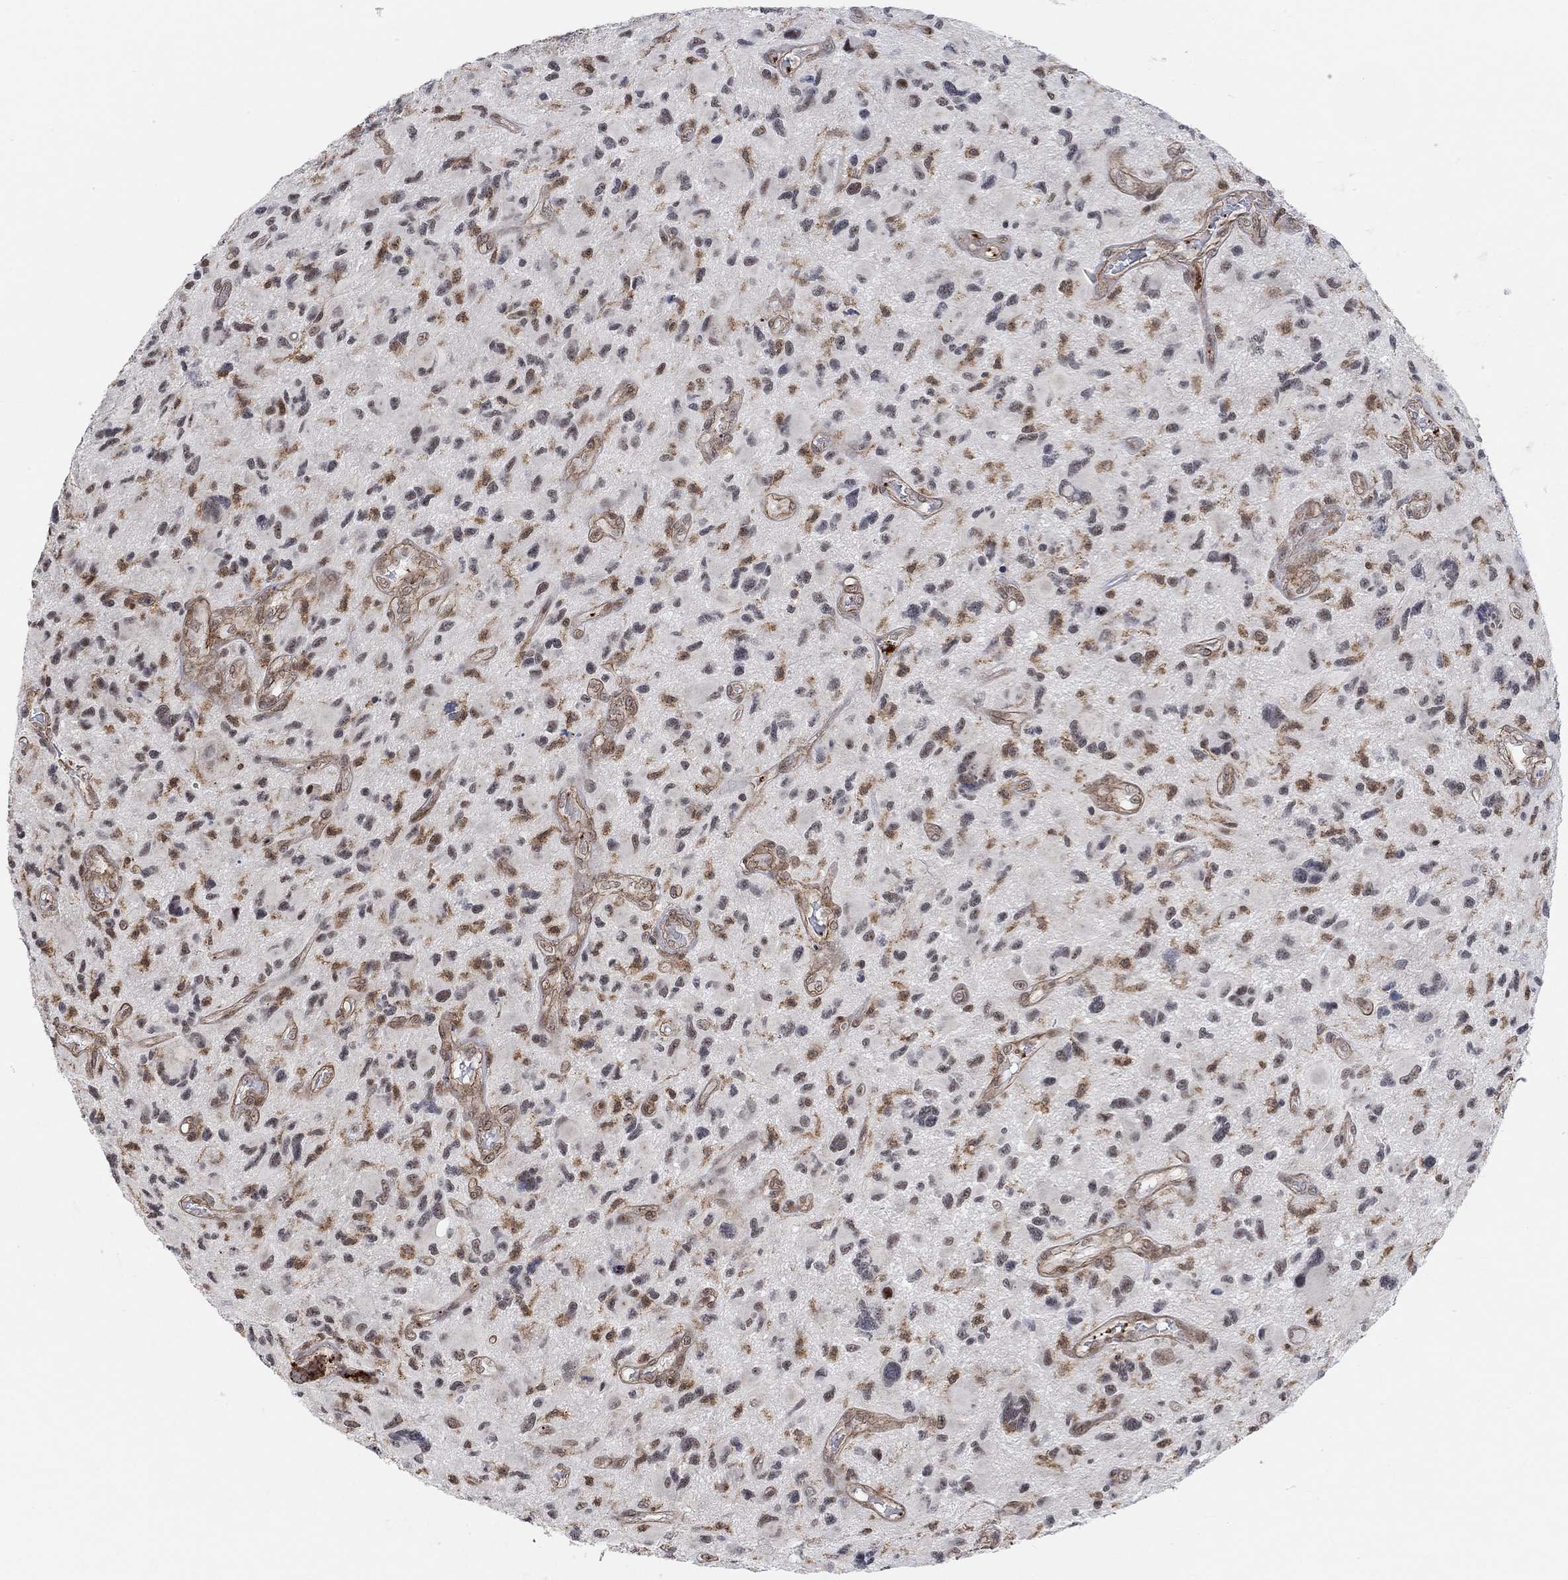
{"staining": {"intensity": "strong", "quantity": "<25%", "location": "cytoplasmic/membranous"}, "tissue": "glioma", "cell_type": "Tumor cells", "image_type": "cancer", "snomed": [{"axis": "morphology", "description": "Glioma, malignant, NOS"}, {"axis": "morphology", "description": "Glioma, malignant, High grade"}, {"axis": "topography", "description": "Brain"}], "caption": "Immunohistochemistry staining of malignant glioma (high-grade), which reveals medium levels of strong cytoplasmic/membranous positivity in about <25% of tumor cells indicating strong cytoplasmic/membranous protein expression. The staining was performed using DAB (3,3'-diaminobenzidine) (brown) for protein detection and nuclei were counterstained in hematoxylin (blue).", "gene": "PWWP2B", "patient": {"sex": "female", "age": 71}}